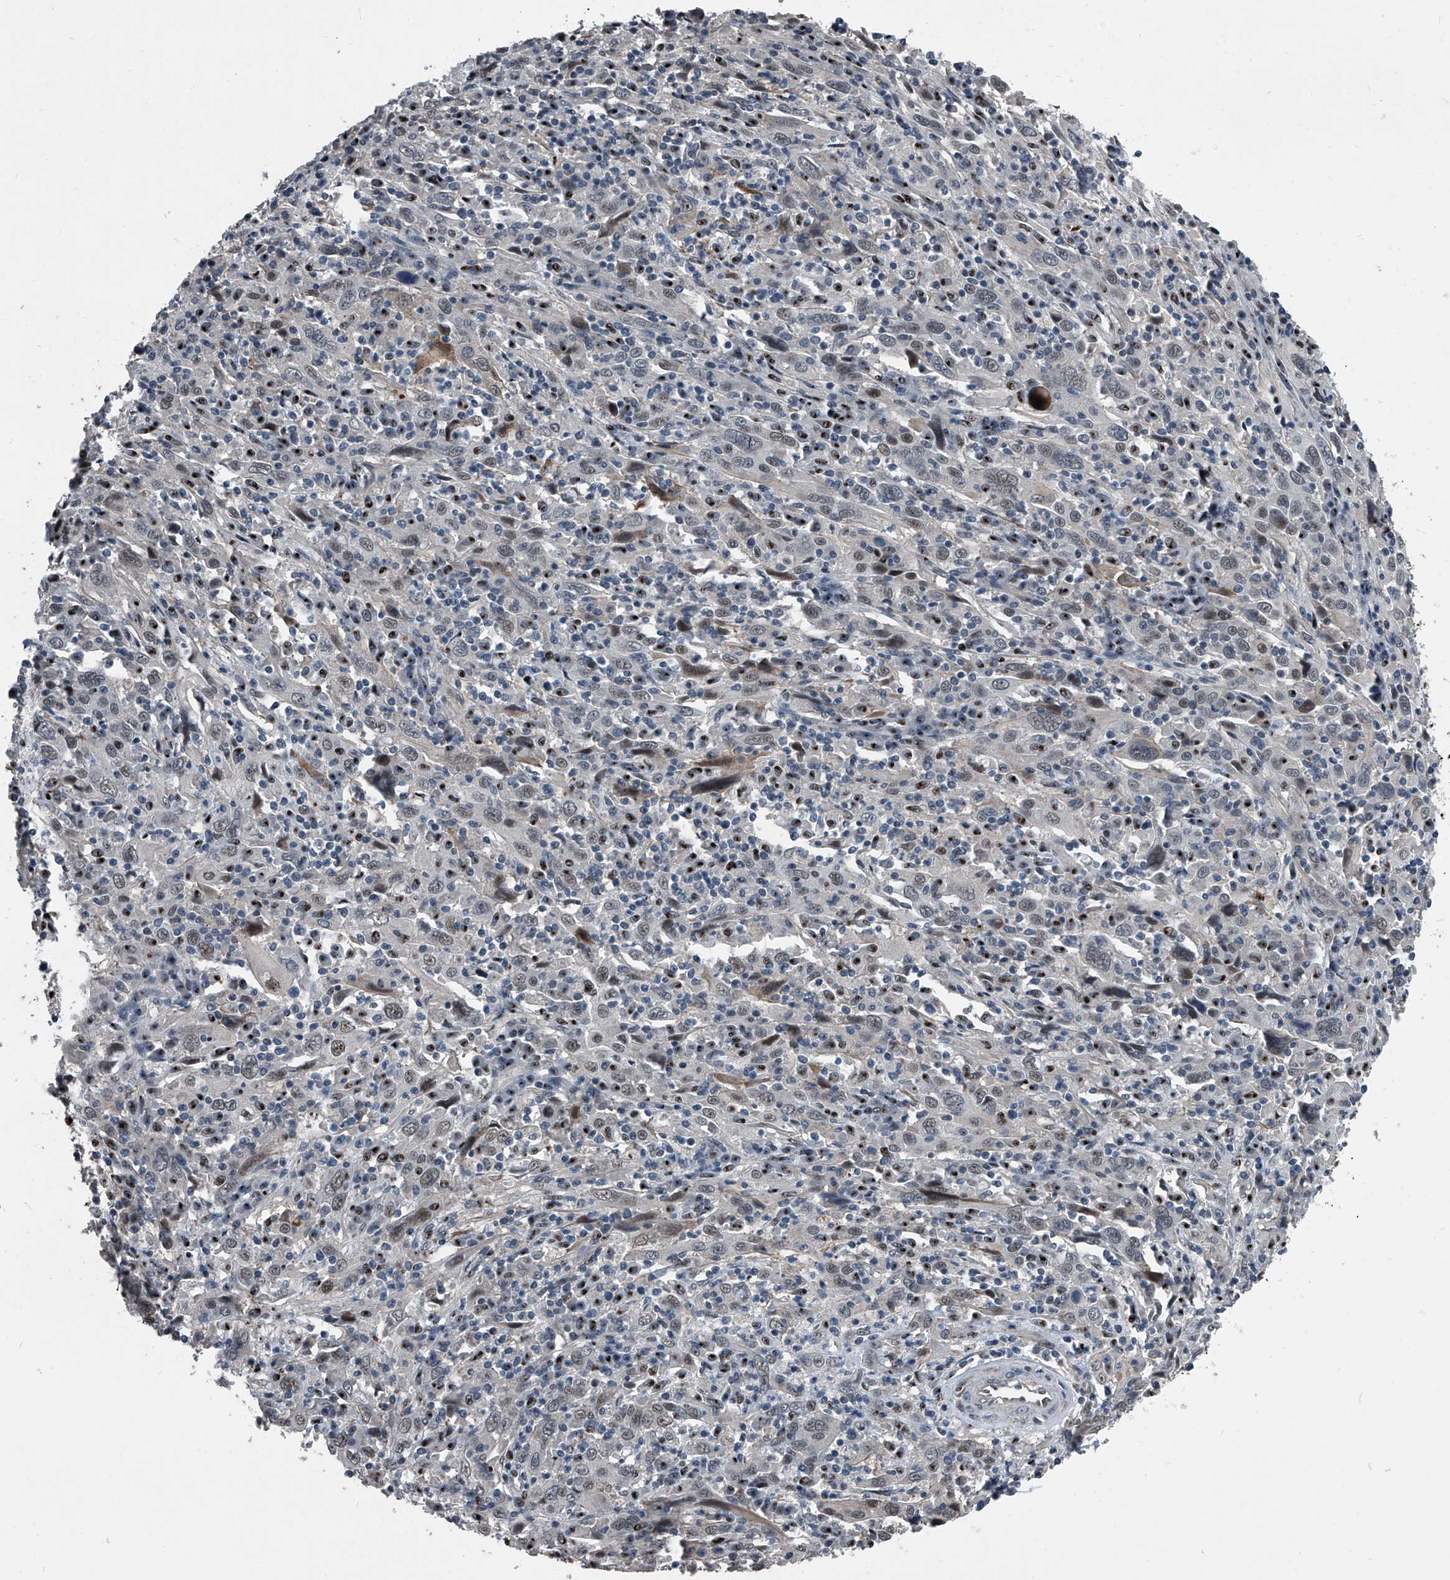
{"staining": {"intensity": "weak", "quantity": "<25%", "location": "nuclear"}, "tissue": "cervical cancer", "cell_type": "Tumor cells", "image_type": "cancer", "snomed": [{"axis": "morphology", "description": "Squamous cell carcinoma, NOS"}, {"axis": "topography", "description": "Cervix"}], "caption": "This histopathology image is of cervical cancer (squamous cell carcinoma) stained with immunohistochemistry to label a protein in brown with the nuclei are counter-stained blue. There is no staining in tumor cells. Brightfield microscopy of immunohistochemistry stained with DAB (3,3'-diaminobenzidine) (brown) and hematoxylin (blue), captured at high magnification.", "gene": "MEN1", "patient": {"sex": "female", "age": 46}}